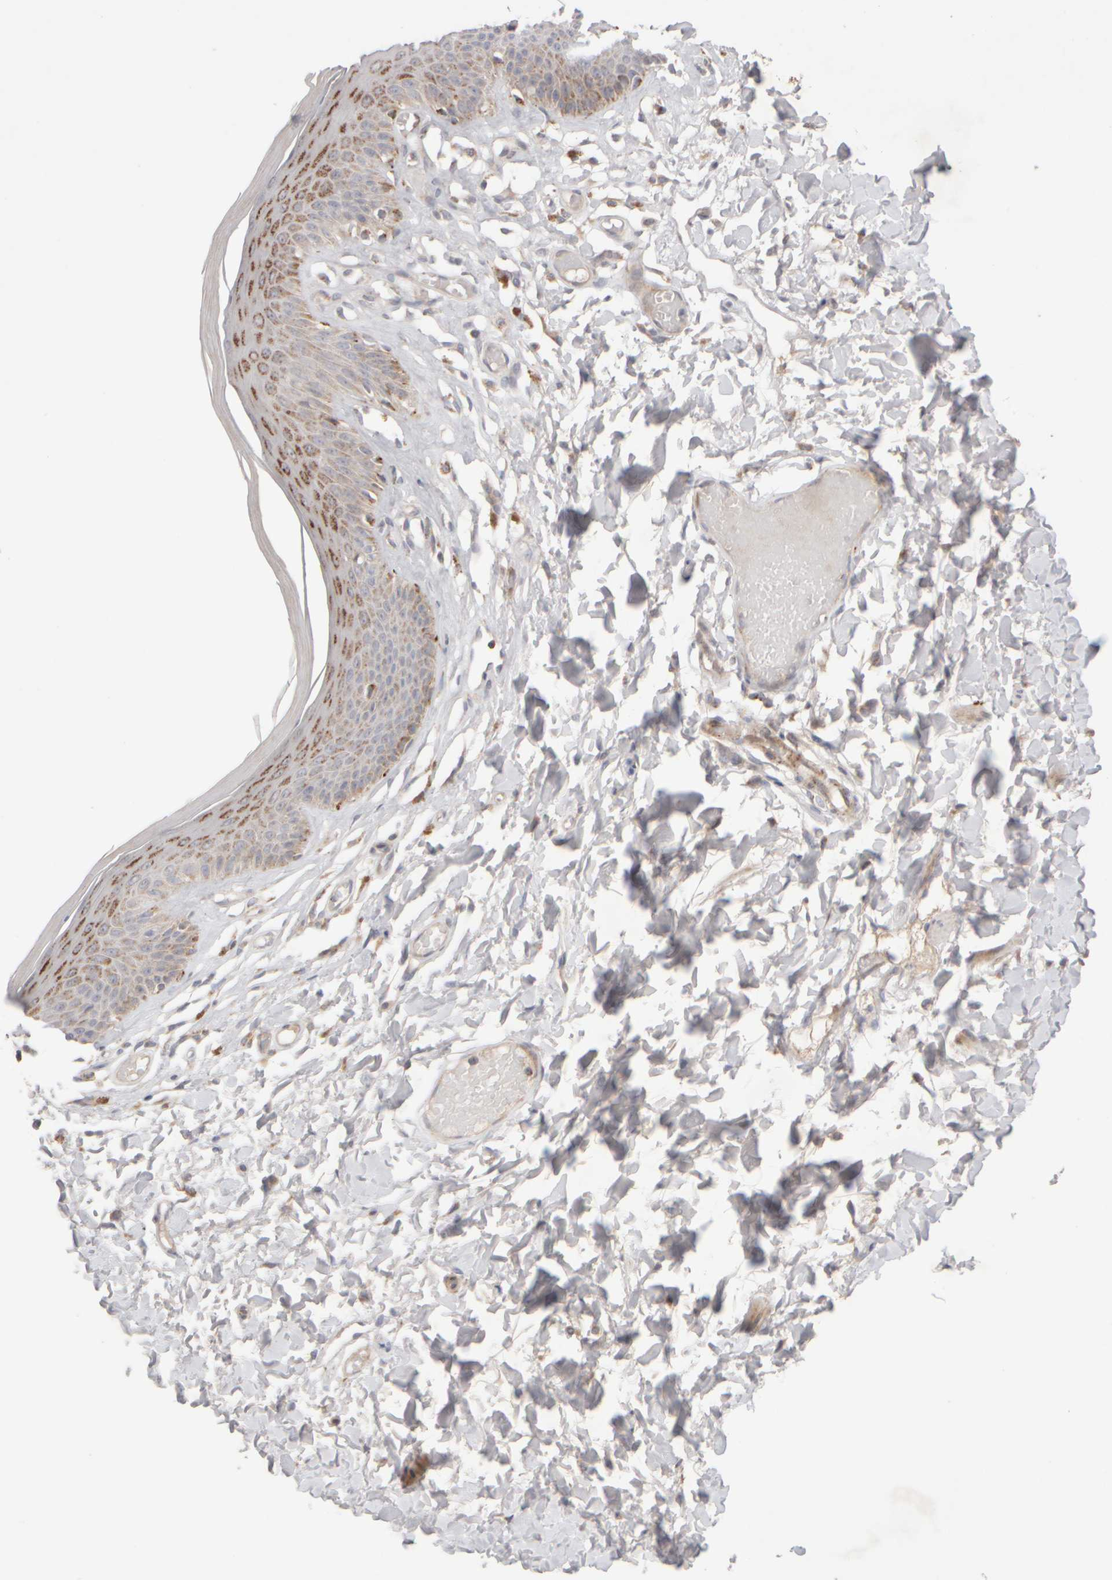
{"staining": {"intensity": "moderate", "quantity": ">75%", "location": "cytoplasmic/membranous"}, "tissue": "skin", "cell_type": "Epidermal cells", "image_type": "normal", "snomed": [{"axis": "morphology", "description": "Normal tissue, NOS"}, {"axis": "topography", "description": "Vulva"}], "caption": "Normal skin was stained to show a protein in brown. There is medium levels of moderate cytoplasmic/membranous positivity in about >75% of epidermal cells. (brown staining indicates protein expression, while blue staining denotes nuclei).", "gene": "CHADL", "patient": {"sex": "female", "age": 73}}